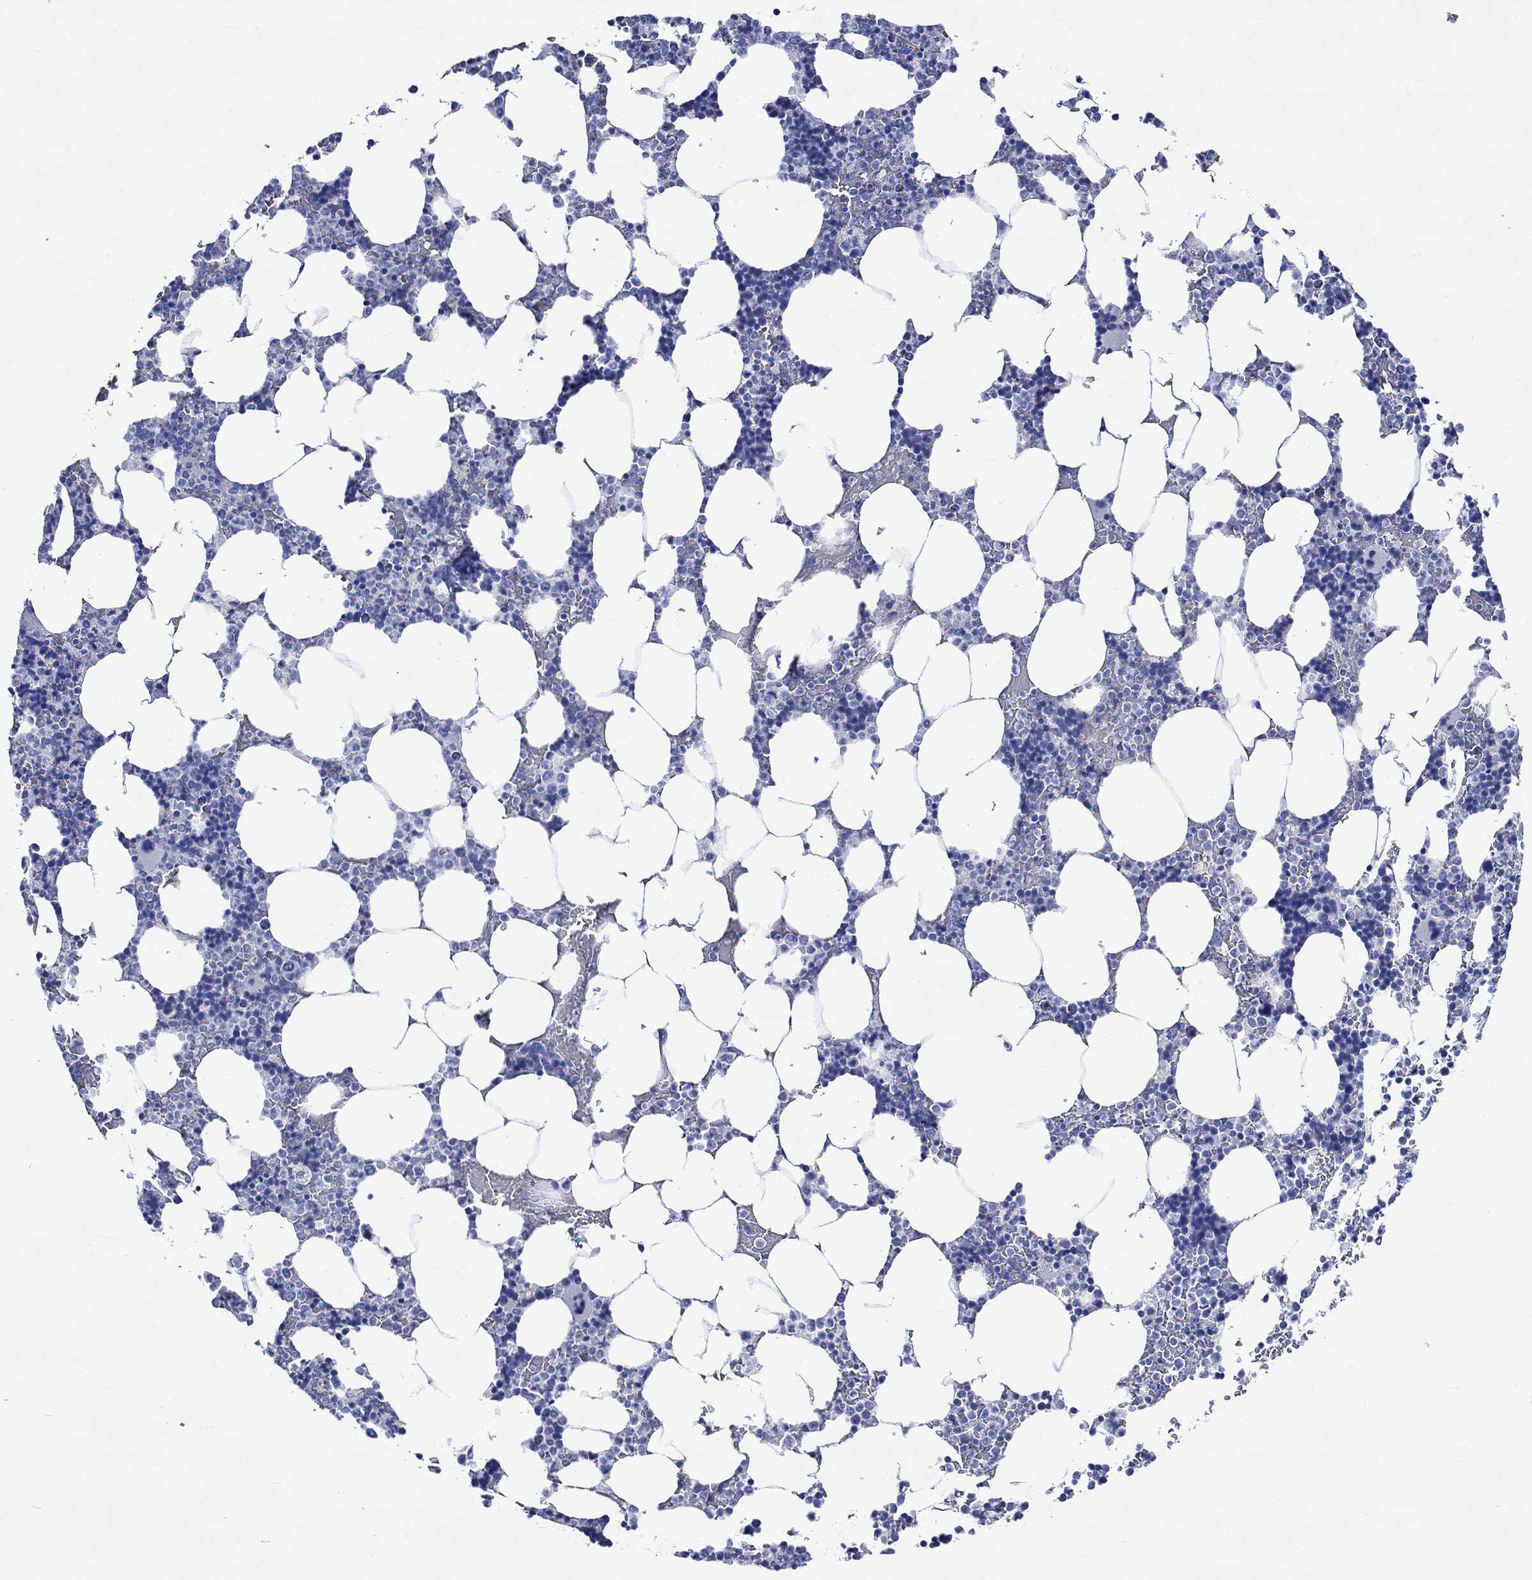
{"staining": {"intensity": "negative", "quantity": "none", "location": "none"}, "tissue": "bone marrow", "cell_type": "Hematopoietic cells", "image_type": "normal", "snomed": [{"axis": "morphology", "description": "Normal tissue, NOS"}, {"axis": "topography", "description": "Bone marrow"}], "caption": "Protein analysis of normal bone marrow exhibits no significant positivity in hematopoietic cells. (Brightfield microscopy of DAB (3,3'-diaminobenzidine) IHC at high magnification).", "gene": "HARBI1", "patient": {"sex": "male", "age": 51}}